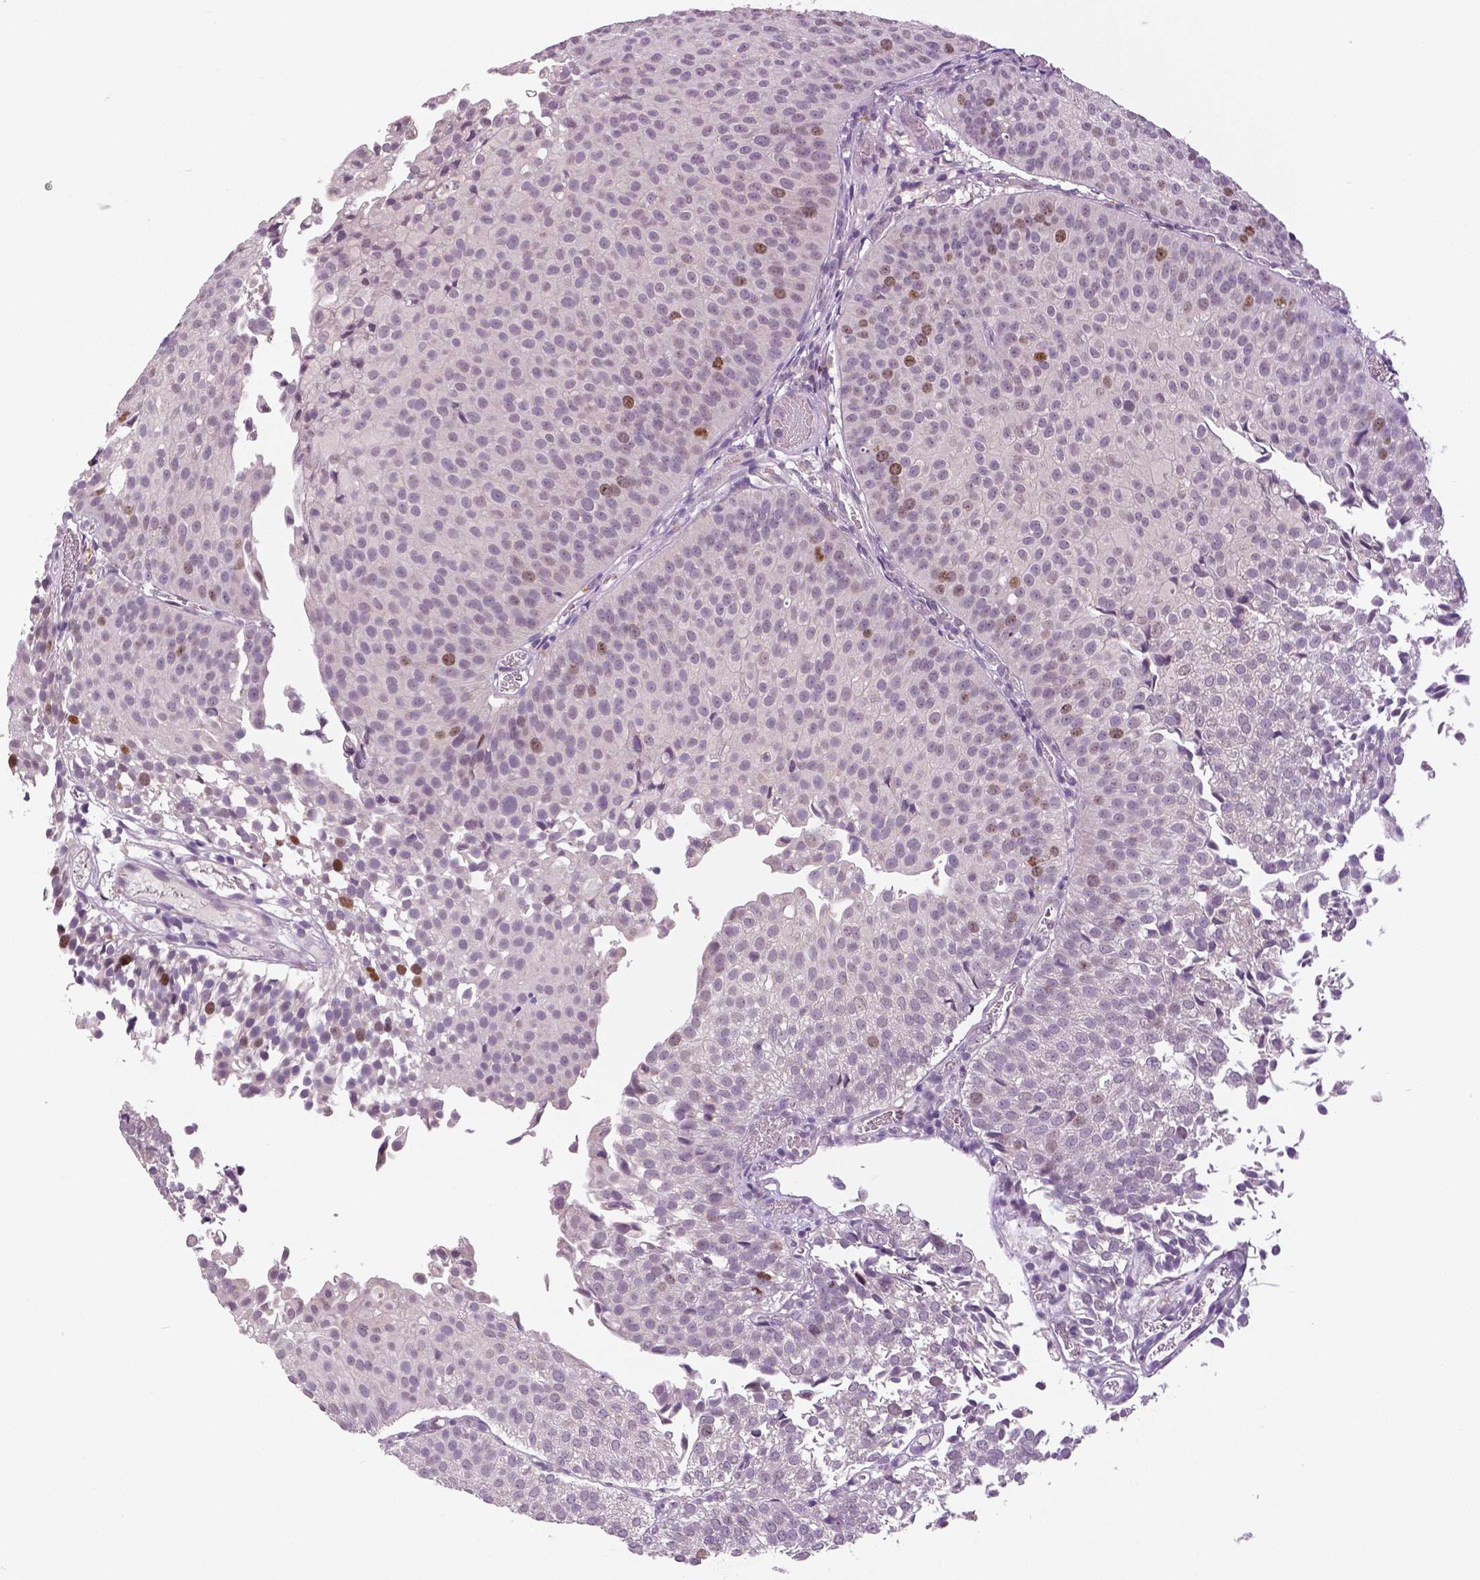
{"staining": {"intensity": "moderate", "quantity": "<25%", "location": "nuclear"}, "tissue": "urothelial cancer", "cell_type": "Tumor cells", "image_type": "cancer", "snomed": [{"axis": "morphology", "description": "Urothelial carcinoma, Low grade"}, {"axis": "topography", "description": "Urinary bladder"}], "caption": "Immunohistochemical staining of urothelial cancer reveals low levels of moderate nuclear protein staining in about <25% of tumor cells.", "gene": "MKI67", "patient": {"sex": "male", "age": 80}}